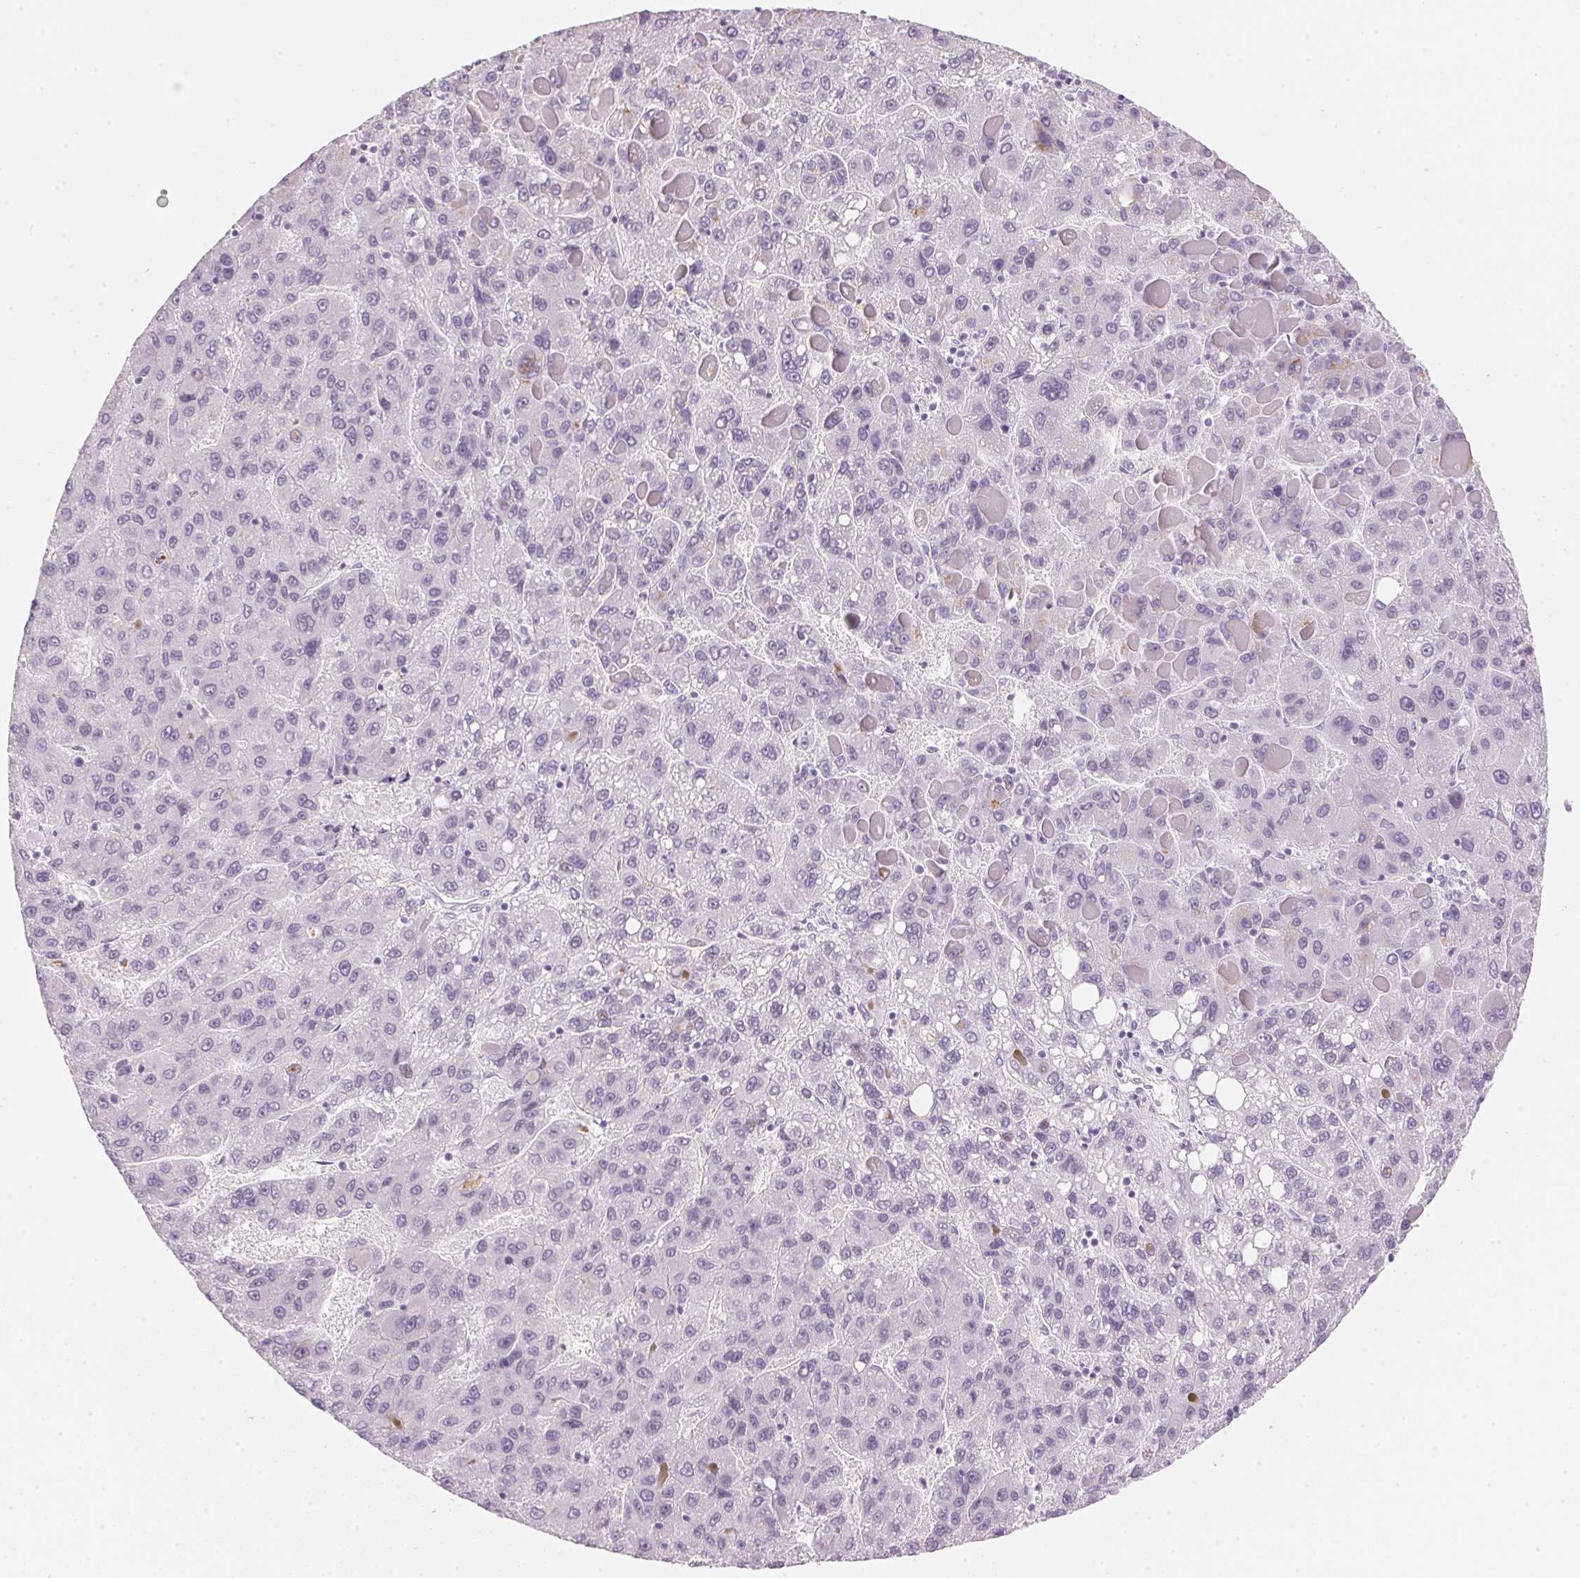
{"staining": {"intensity": "negative", "quantity": "none", "location": "none"}, "tissue": "liver cancer", "cell_type": "Tumor cells", "image_type": "cancer", "snomed": [{"axis": "morphology", "description": "Carcinoma, Hepatocellular, NOS"}, {"axis": "topography", "description": "Liver"}], "caption": "Protein analysis of liver hepatocellular carcinoma shows no significant staining in tumor cells. (Stains: DAB (3,3'-diaminobenzidine) immunohistochemistry with hematoxylin counter stain, Microscopy: brightfield microscopy at high magnification).", "gene": "IGFBP1", "patient": {"sex": "female", "age": 82}}